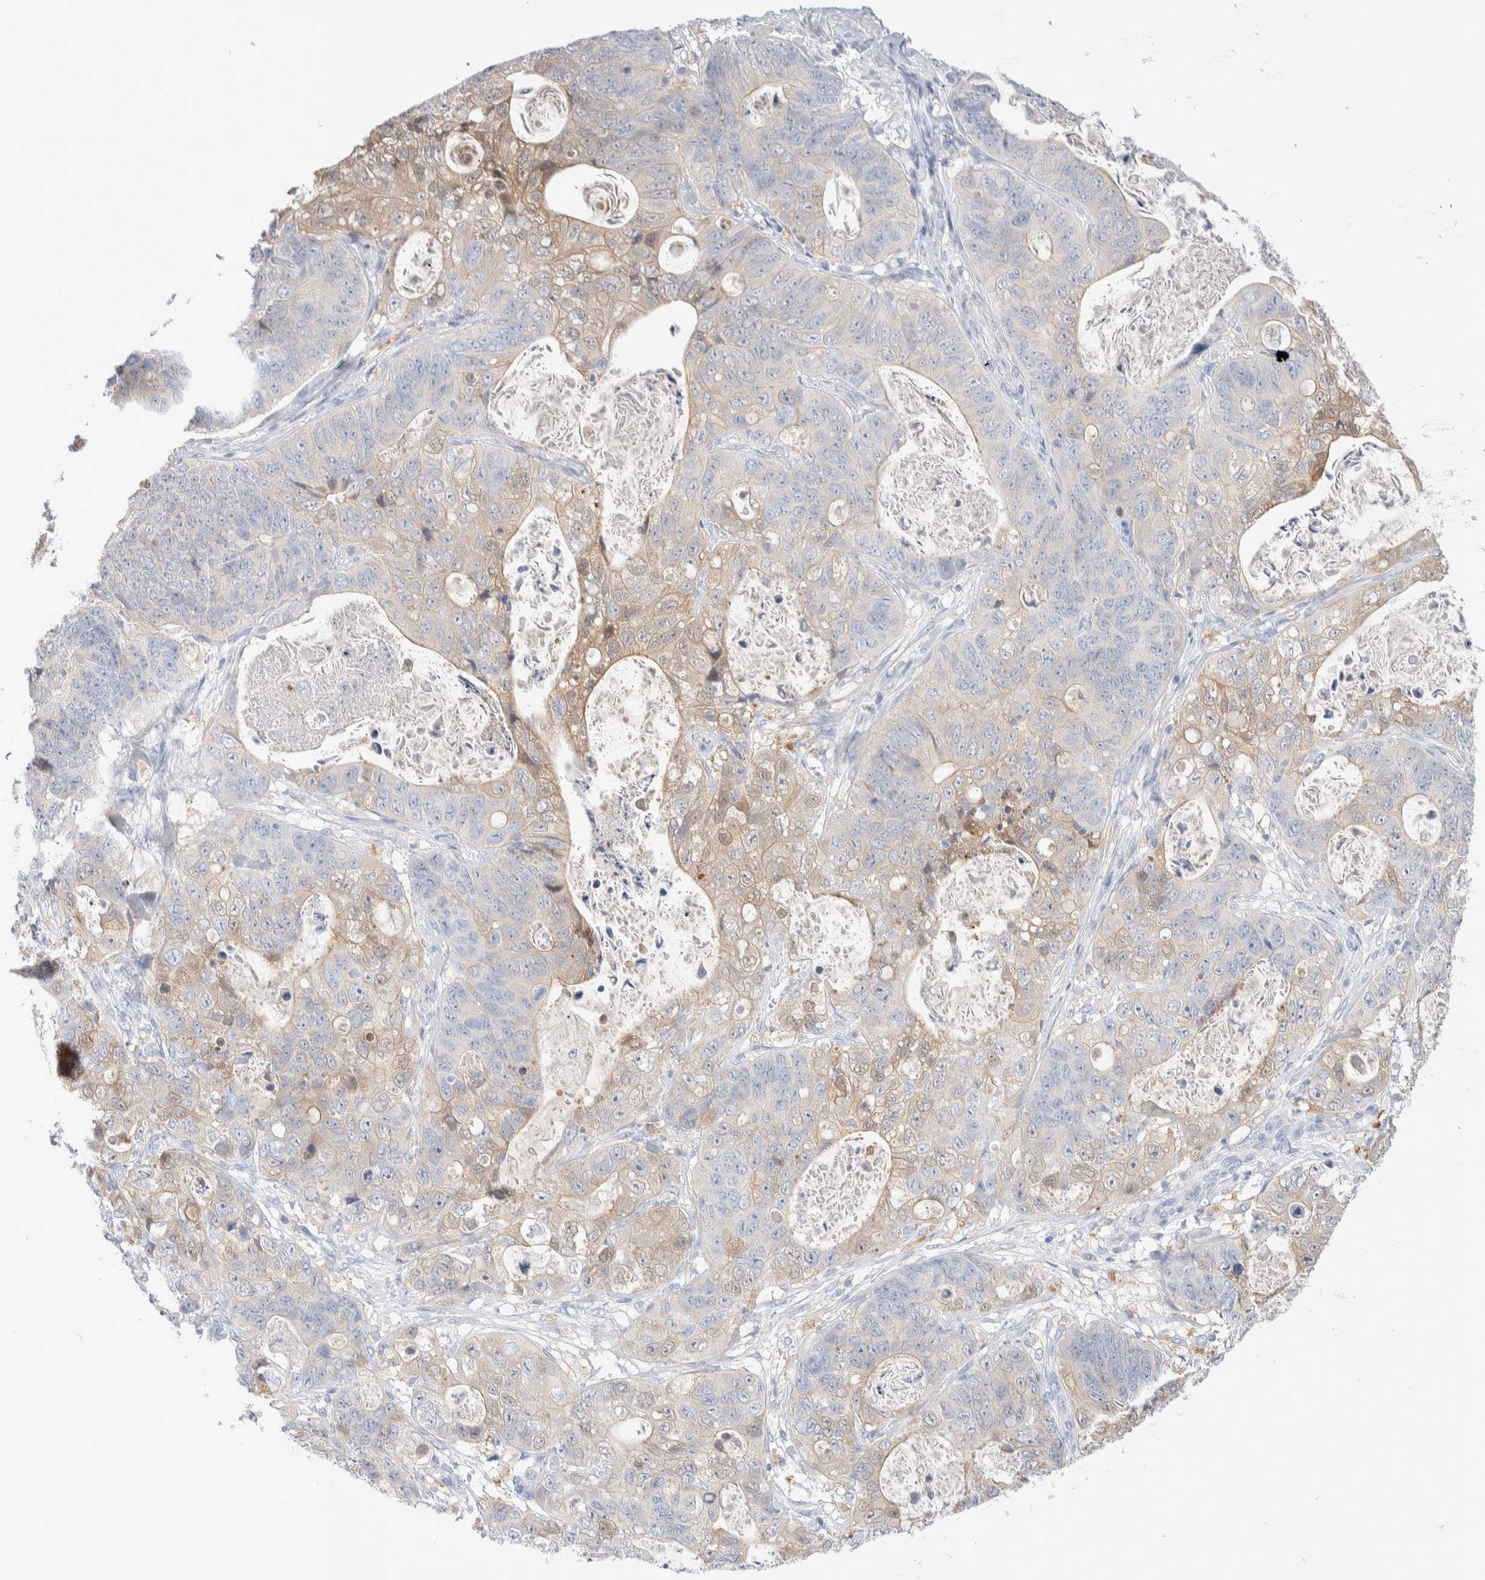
{"staining": {"intensity": "weak", "quantity": "<25%", "location": "cytoplasmic/membranous"}, "tissue": "stomach cancer", "cell_type": "Tumor cells", "image_type": "cancer", "snomed": [{"axis": "morphology", "description": "Normal tissue, NOS"}, {"axis": "morphology", "description": "Adenocarcinoma, NOS"}, {"axis": "topography", "description": "Stomach"}], "caption": "Micrograph shows no protein expression in tumor cells of stomach cancer tissue.", "gene": "GDA", "patient": {"sex": "female", "age": 89}}